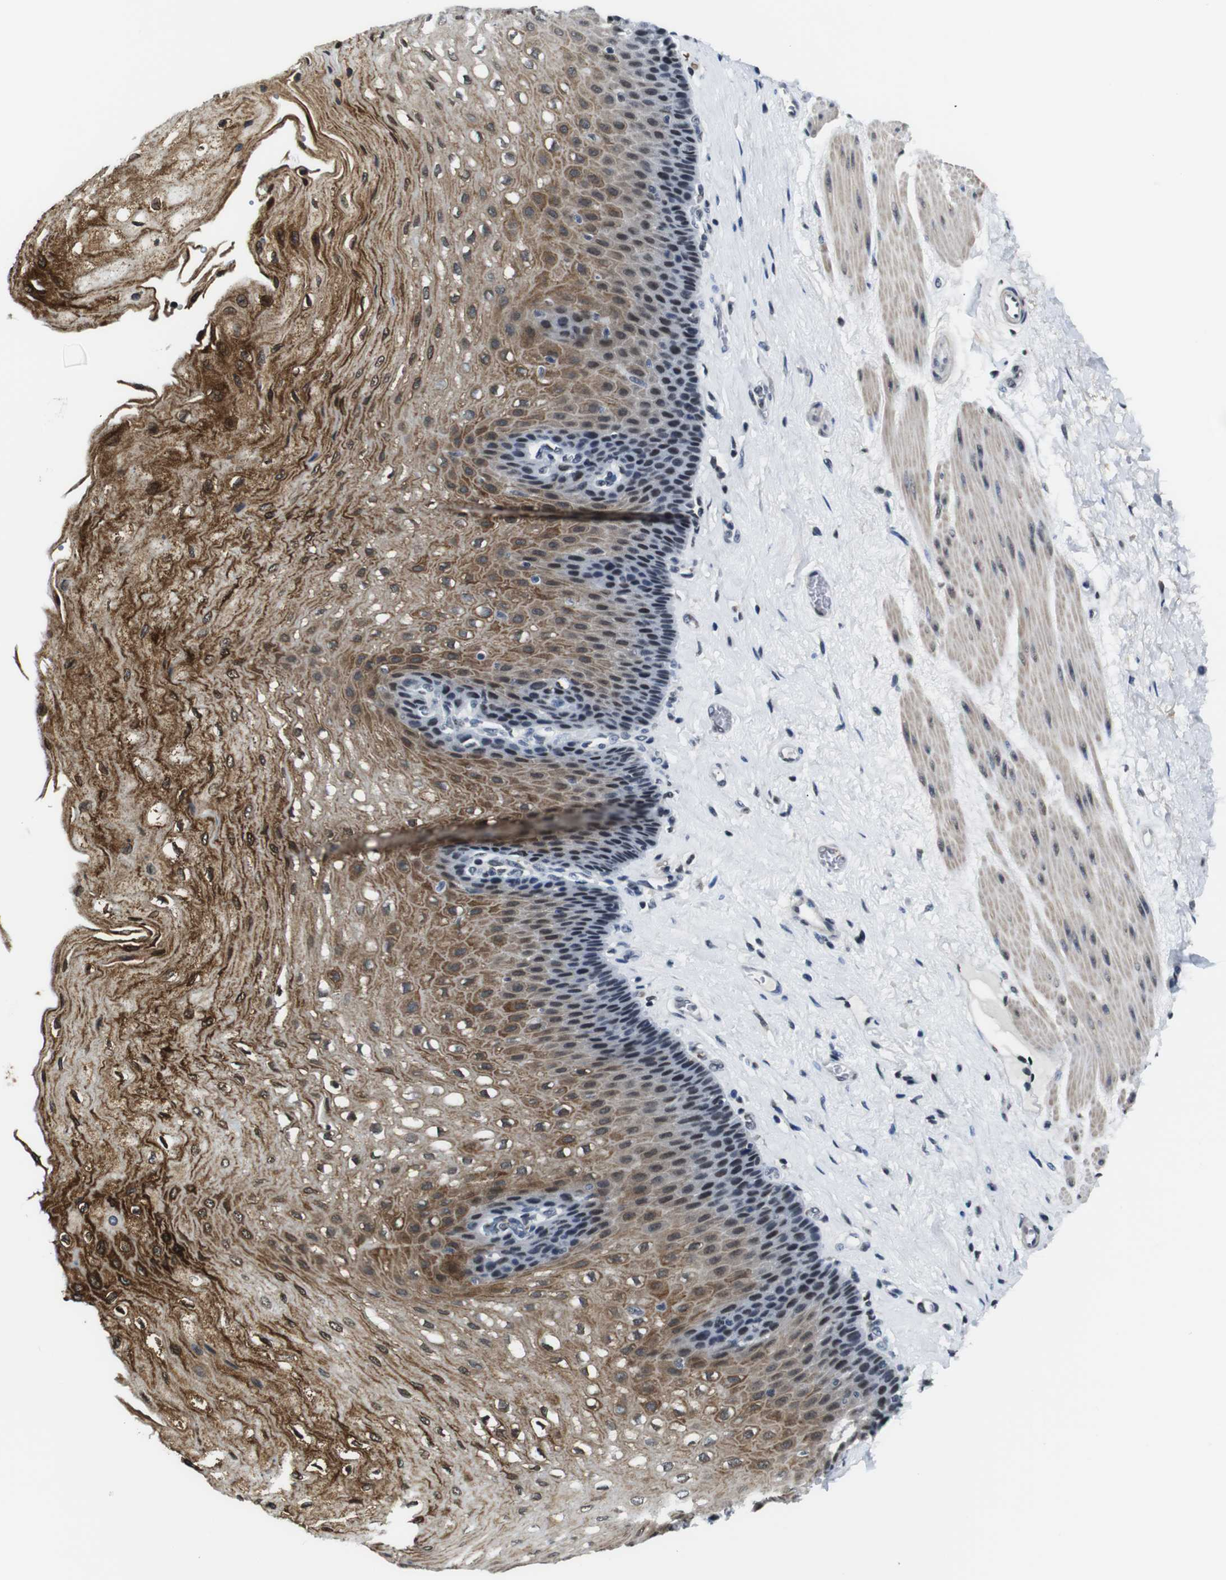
{"staining": {"intensity": "moderate", "quantity": ">75%", "location": "cytoplasmic/membranous,nuclear"}, "tissue": "esophagus", "cell_type": "Squamous epithelial cells", "image_type": "normal", "snomed": [{"axis": "morphology", "description": "Normal tissue, NOS"}, {"axis": "topography", "description": "Esophagus"}], "caption": "Immunohistochemical staining of unremarkable human esophagus displays moderate cytoplasmic/membranous,nuclear protein positivity in about >75% of squamous epithelial cells.", "gene": "ILDR2", "patient": {"sex": "female", "age": 72}}